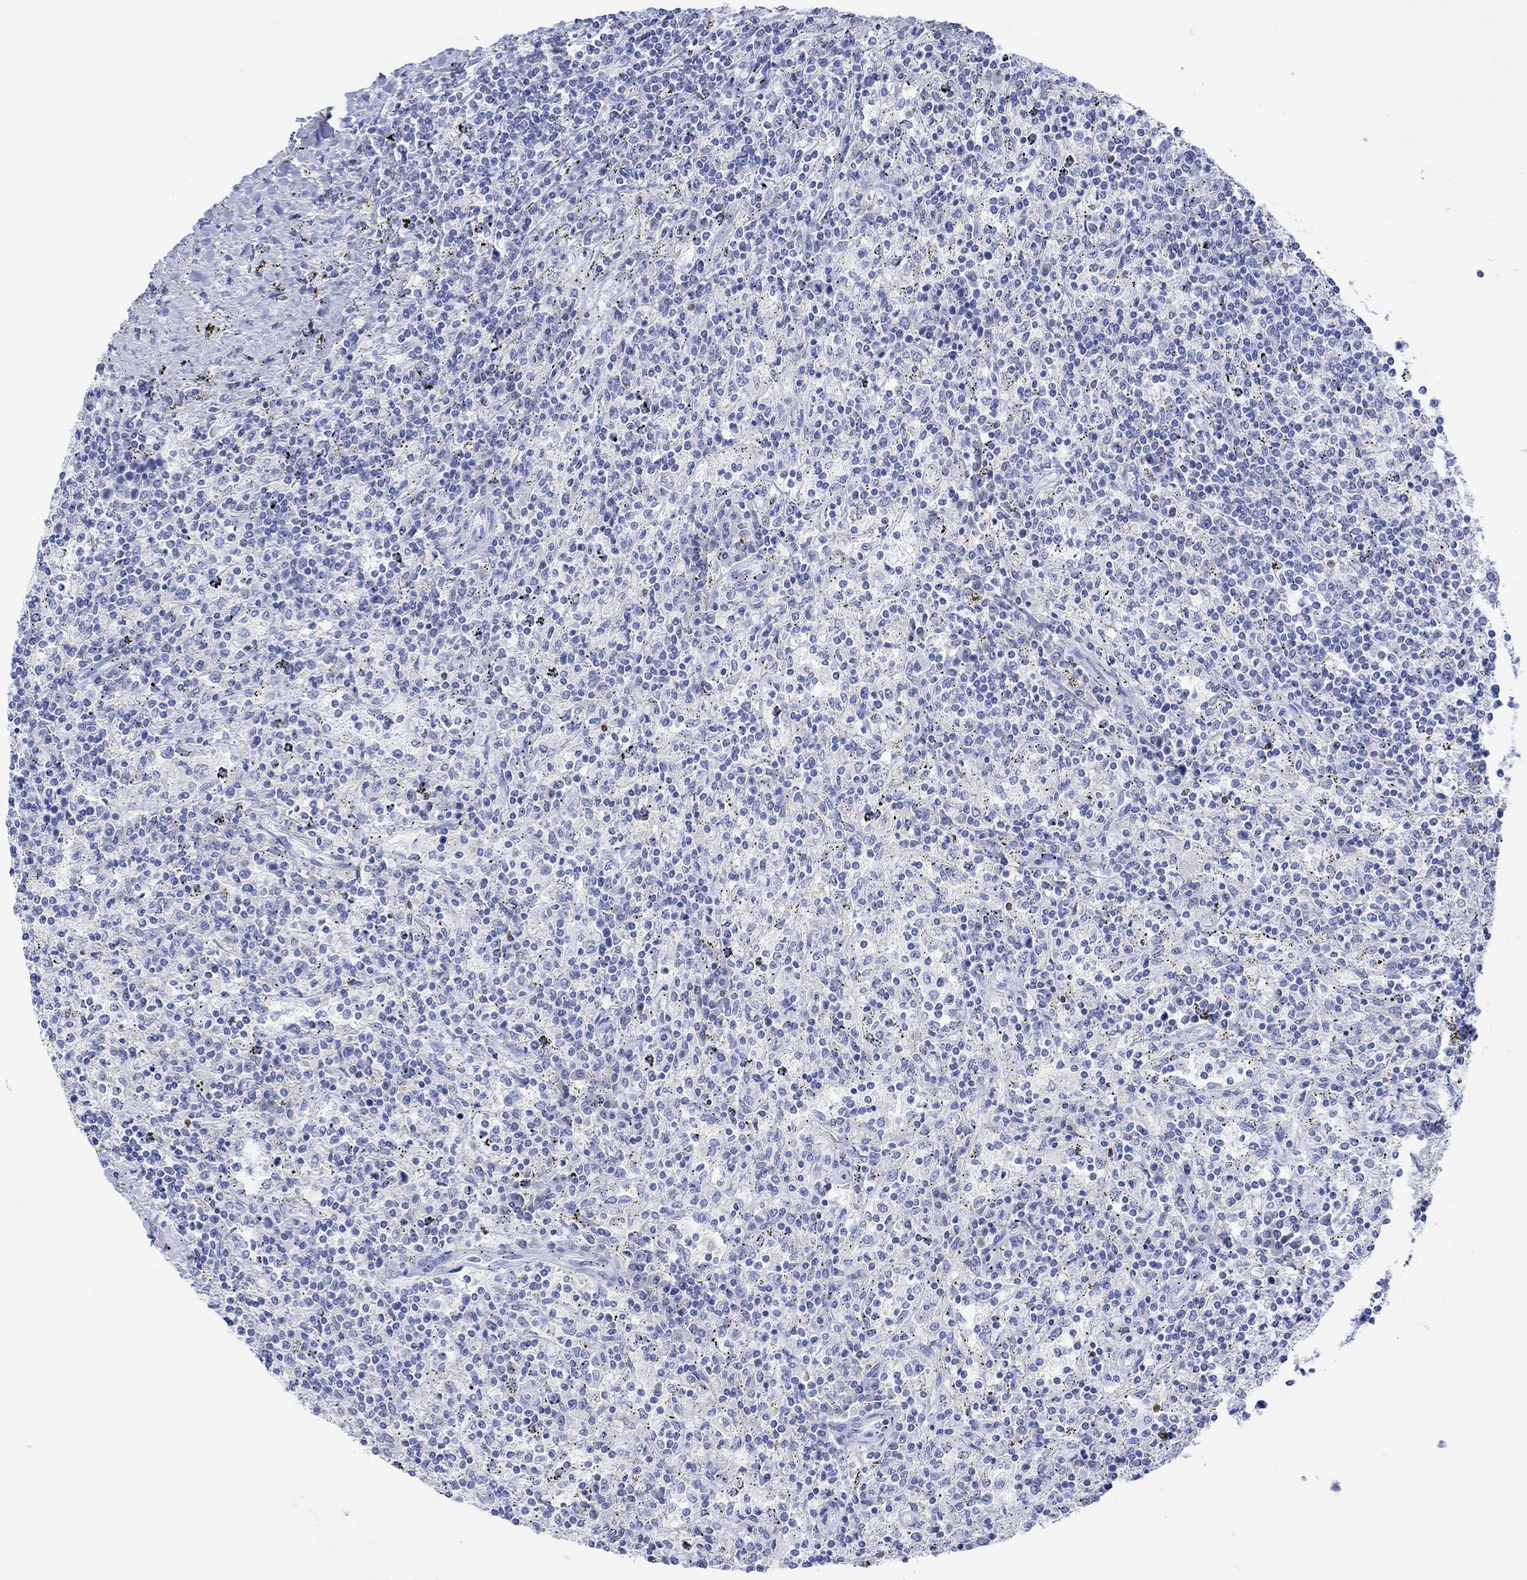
{"staining": {"intensity": "negative", "quantity": "none", "location": "none"}, "tissue": "lymphoma", "cell_type": "Tumor cells", "image_type": "cancer", "snomed": [{"axis": "morphology", "description": "Malignant lymphoma, non-Hodgkin's type, Low grade"}, {"axis": "topography", "description": "Lymph node"}], "caption": "High magnification brightfield microscopy of lymphoma stained with DAB (brown) and counterstained with hematoxylin (blue): tumor cells show no significant staining.", "gene": "CALCA", "patient": {"sex": "male", "age": 52}}